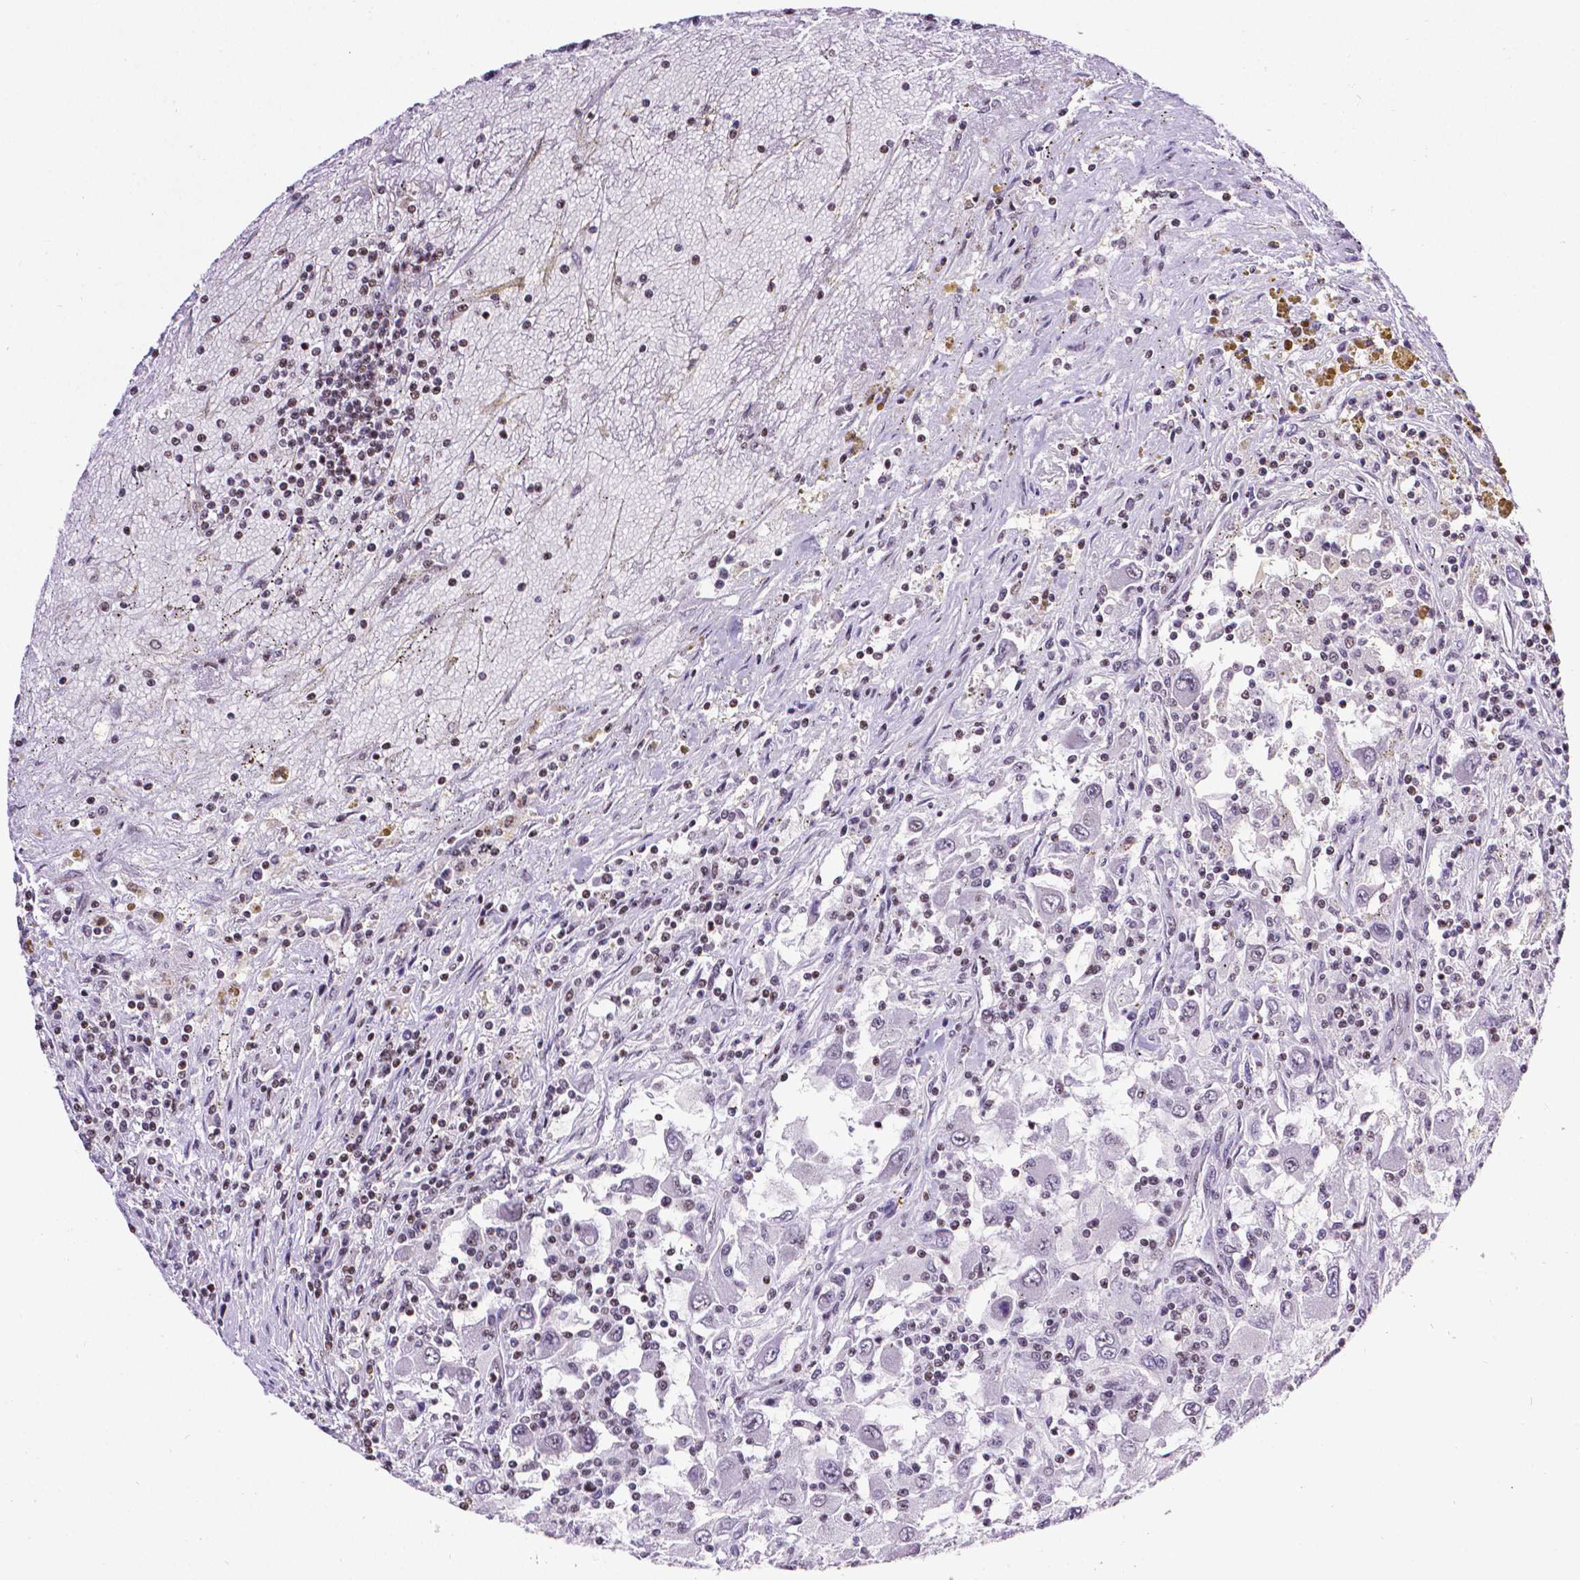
{"staining": {"intensity": "negative", "quantity": "none", "location": "none"}, "tissue": "renal cancer", "cell_type": "Tumor cells", "image_type": "cancer", "snomed": [{"axis": "morphology", "description": "Adenocarcinoma, NOS"}, {"axis": "topography", "description": "Kidney"}], "caption": "Renal cancer was stained to show a protein in brown. There is no significant expression in tumor cells.", "gene": "CTCF", "patient": {"sex": "female", "age": 67}}